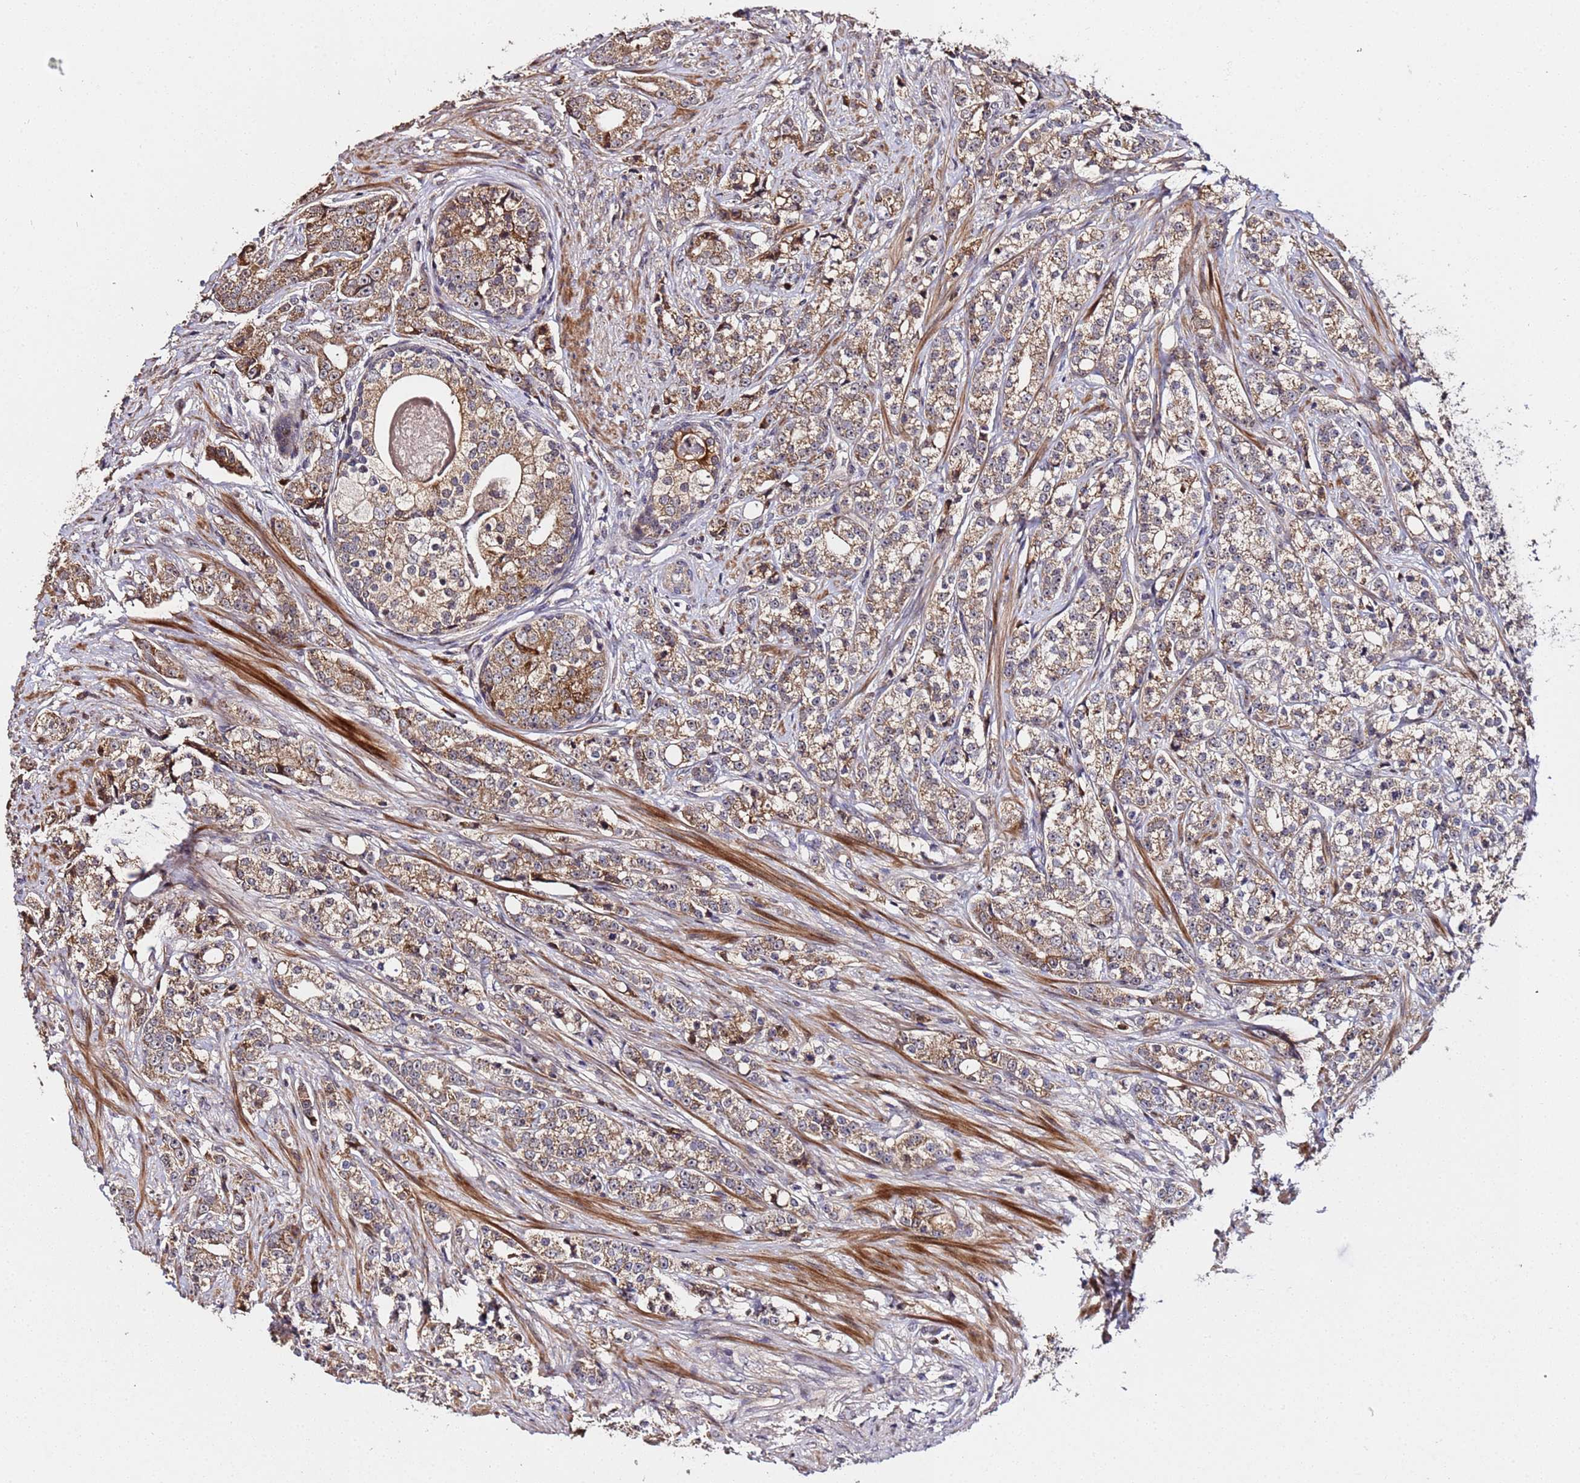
{"staining": {"intensity": "moderate", "quantity": "25%-75%", "location": "cytoplasmic/membranous"}, "tissue": "prostate cancer", "cell_type": "Tumor cells", "image_type": "cancer", "snomed": [{"axis": "morphology", "description": "Adenocarcinoma, High grade"}, {"axis": "topography", "description": "Prostate"}], "caption": "Immunohistochemical staining of human prostate adenocarcinoma (high-grade) shows medium levels of moderate cytoplasmic/membranous positivity in about 25%-75% of tumor cells.", "gene": "WNK4", "patient": {"sex": "male", "age": 69}}